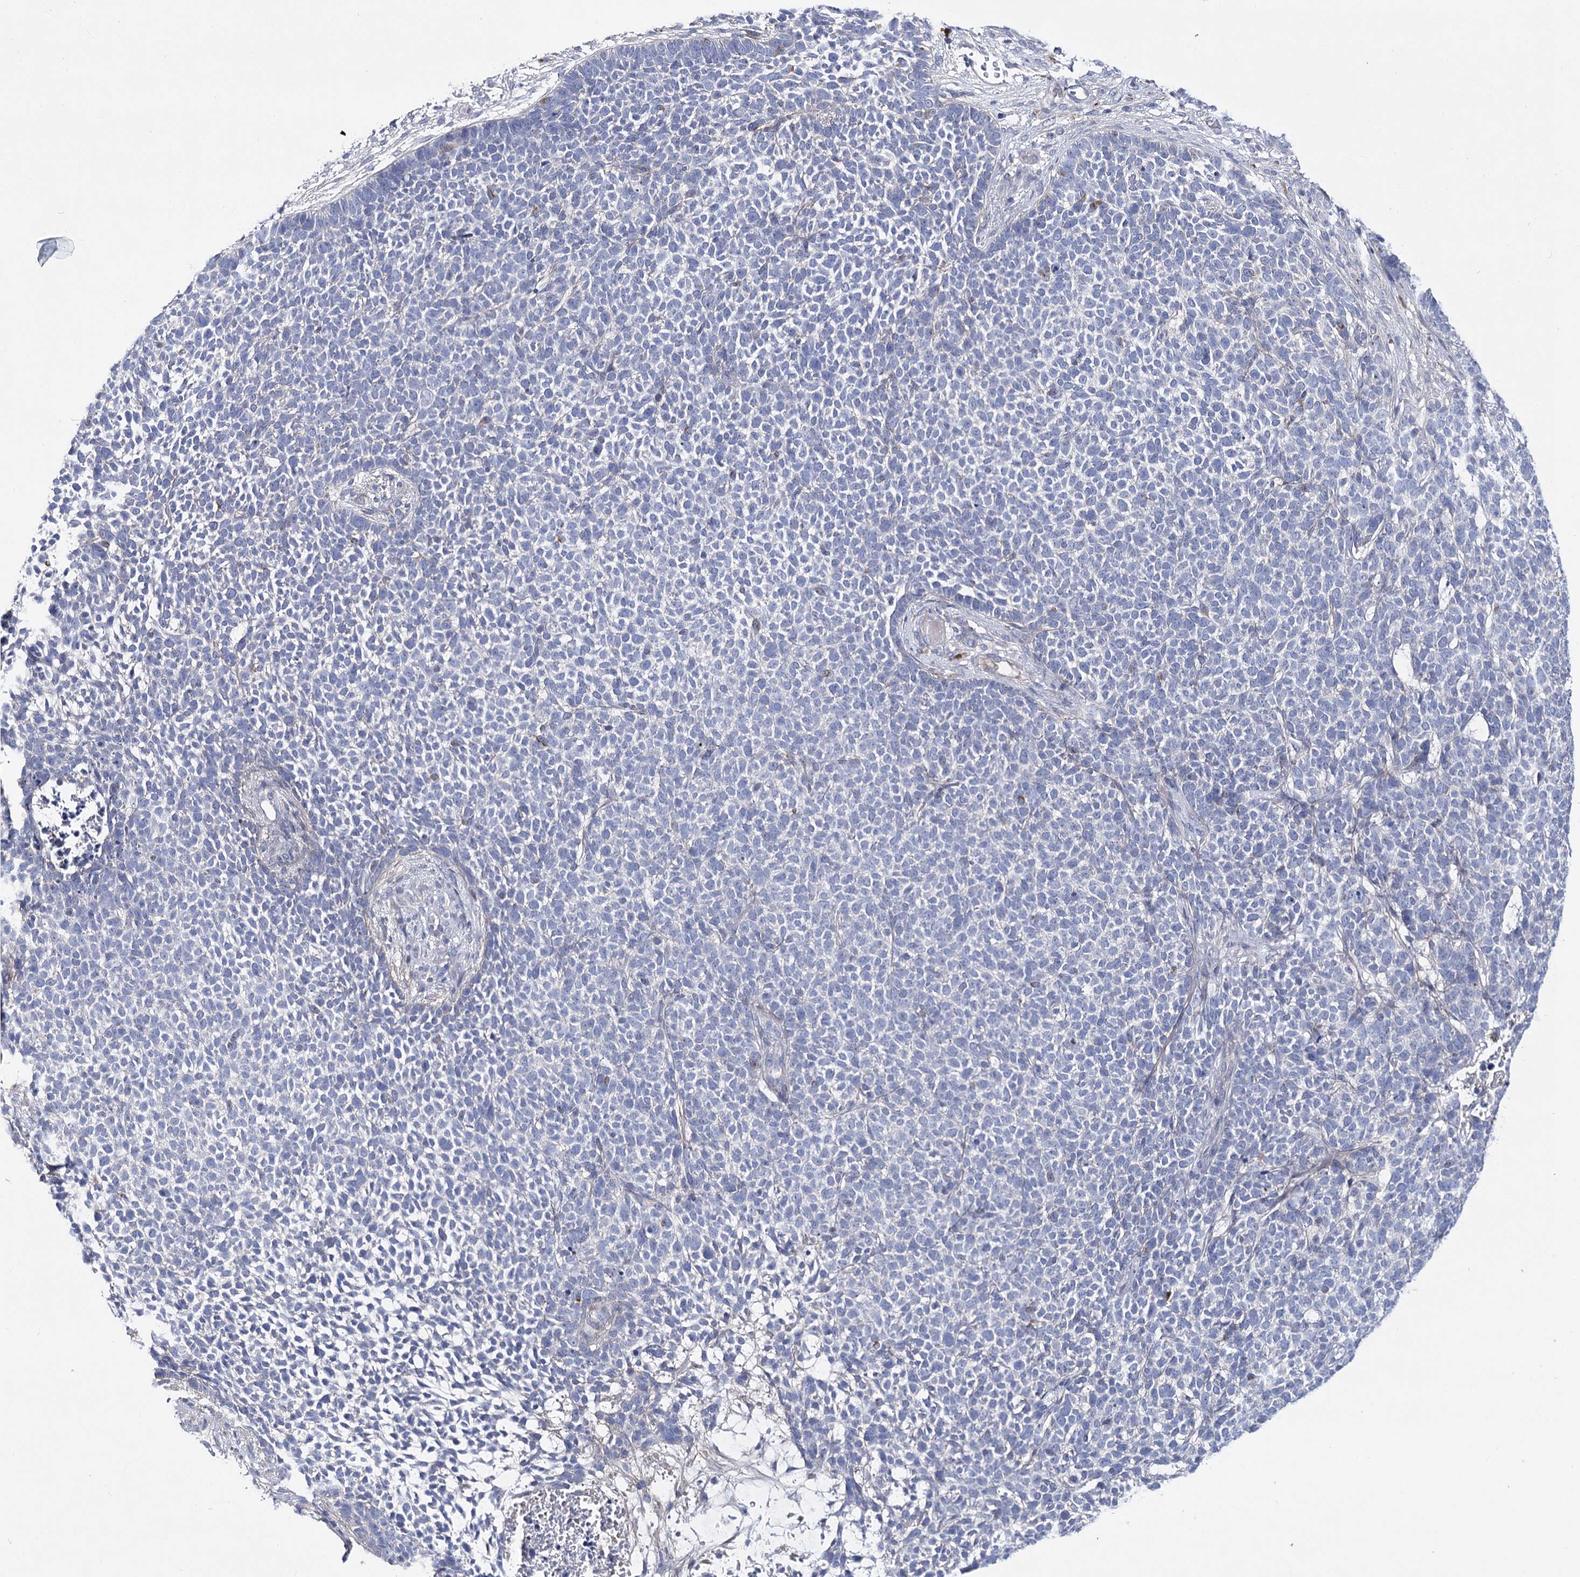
{"staining": {"intensity": "negative", "quantity": "none", "location": "none"}, "tissue": "skin cancer", "cell_type": "Tumor cells", "image_type": "cancer", "snomed": [{"axis": "morphology", "description": "Basal cell carcinoma"}, {"axis": "topography", "description": "Skin"}], "caption": "Tumor cells show no significant protein staining in skin cancer (basal cell carcinoma). (Stains: DAB (3,3'-diaminobenzidine) immunohistochemistry (IHC) with hematoxylin counter stain, Microscopy: brightfield microscopy at high magnification).", "gene": "LRRC14B", "patient": {"sex": "female", "age": 84}}